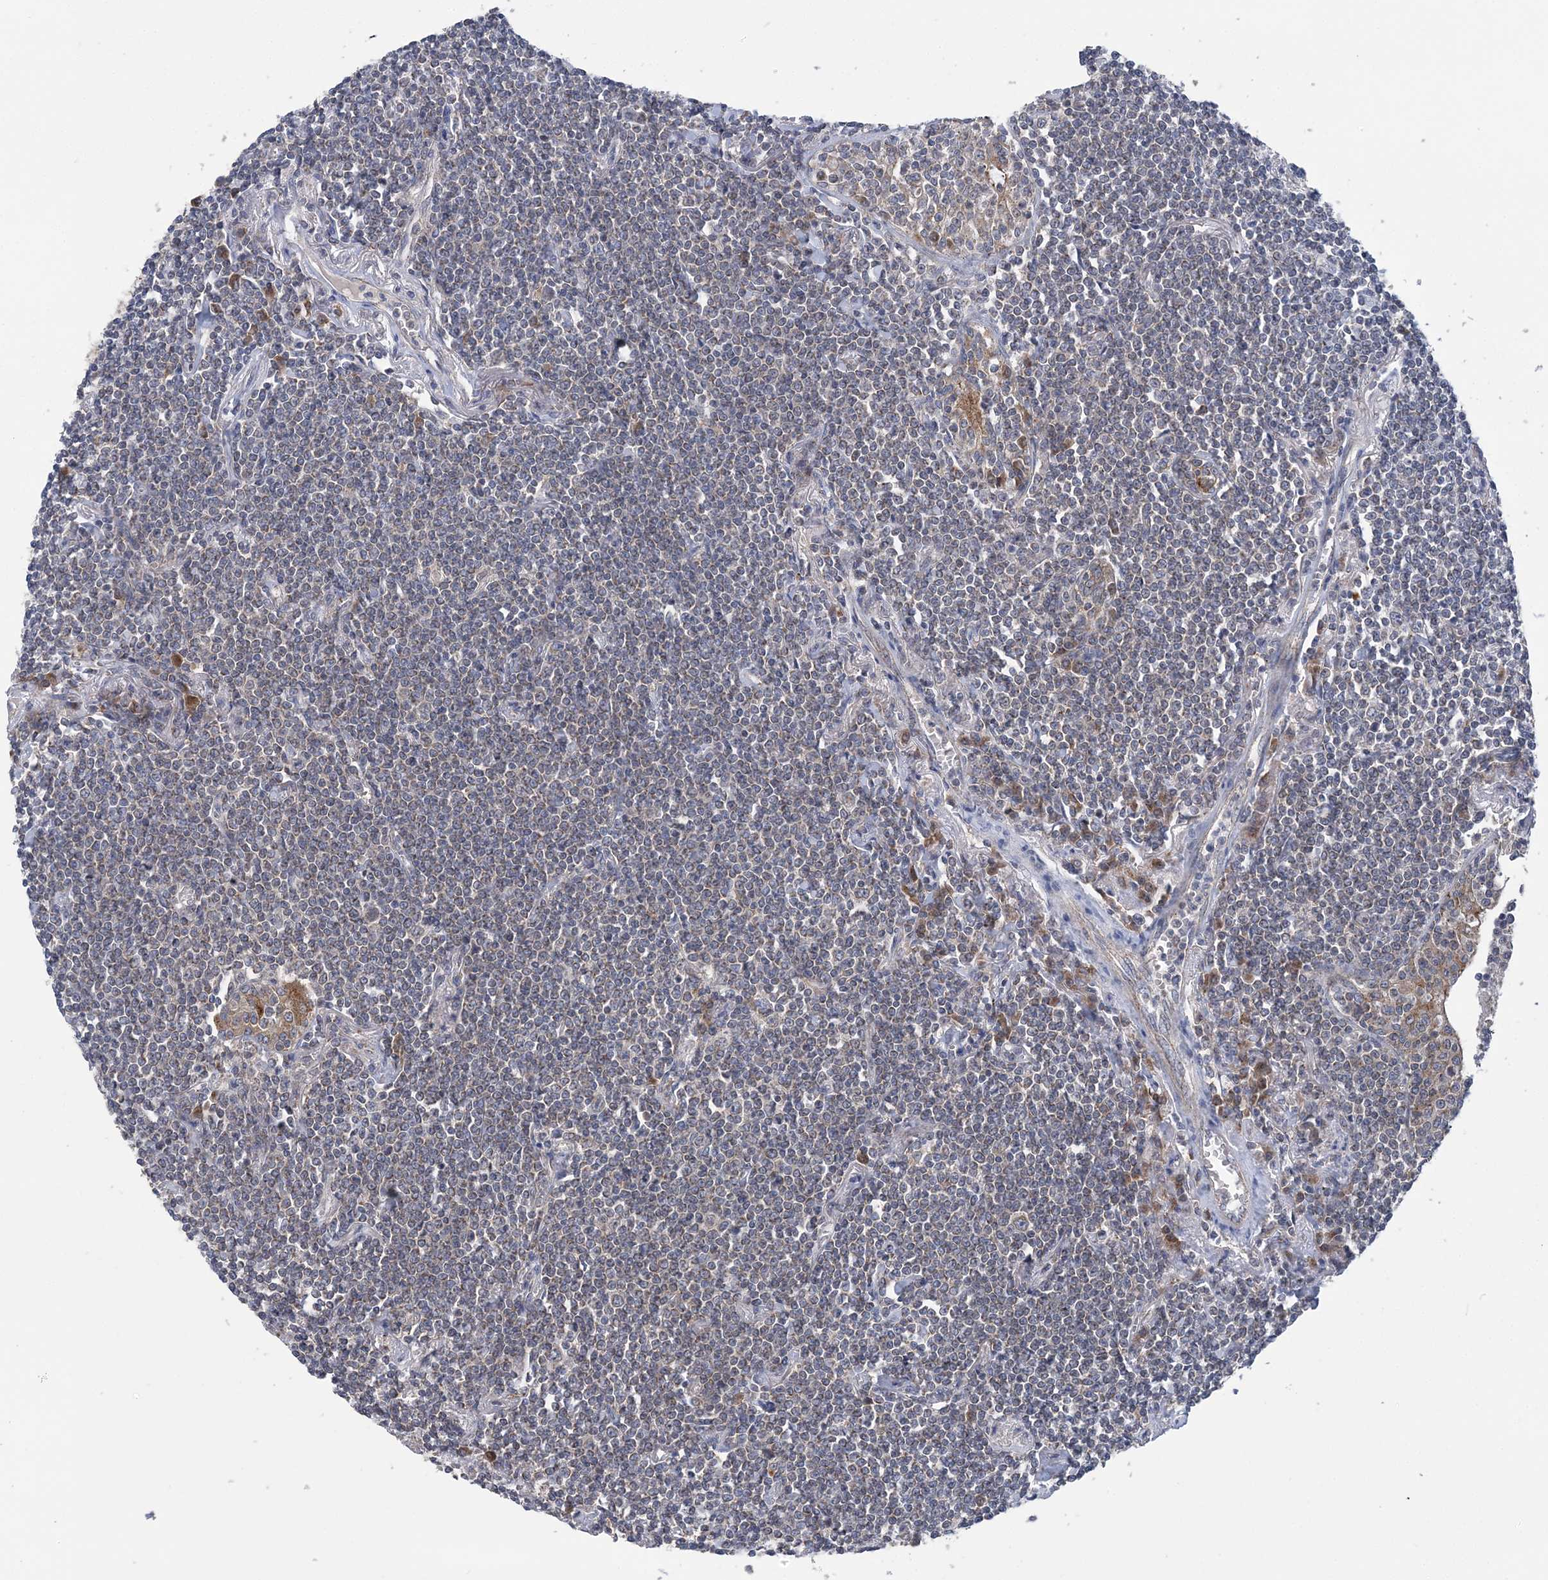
{"staining": {"intensity": "weak", "quantity": "<25%", "location": "cytoplasmic/membranous"}, "tissue": "lymphoma", "cell_type": "Tumor cells", "image_type": "cancer", "snomed": [{"axis": "morphology", "description": "Malignant lymphoma, non-Hodgkin's type, Low grade"}, {"axis": "topography", "description": "Lung"}], "caption": "IHC histopathology image of neoplastic tissue: lymphoma stained with DAB (3,3'-diaminobenzidine) displays no significant protein expression in tumor cells.", "gene": "COPE", "patient": {"sex": "female", "age": 71}}